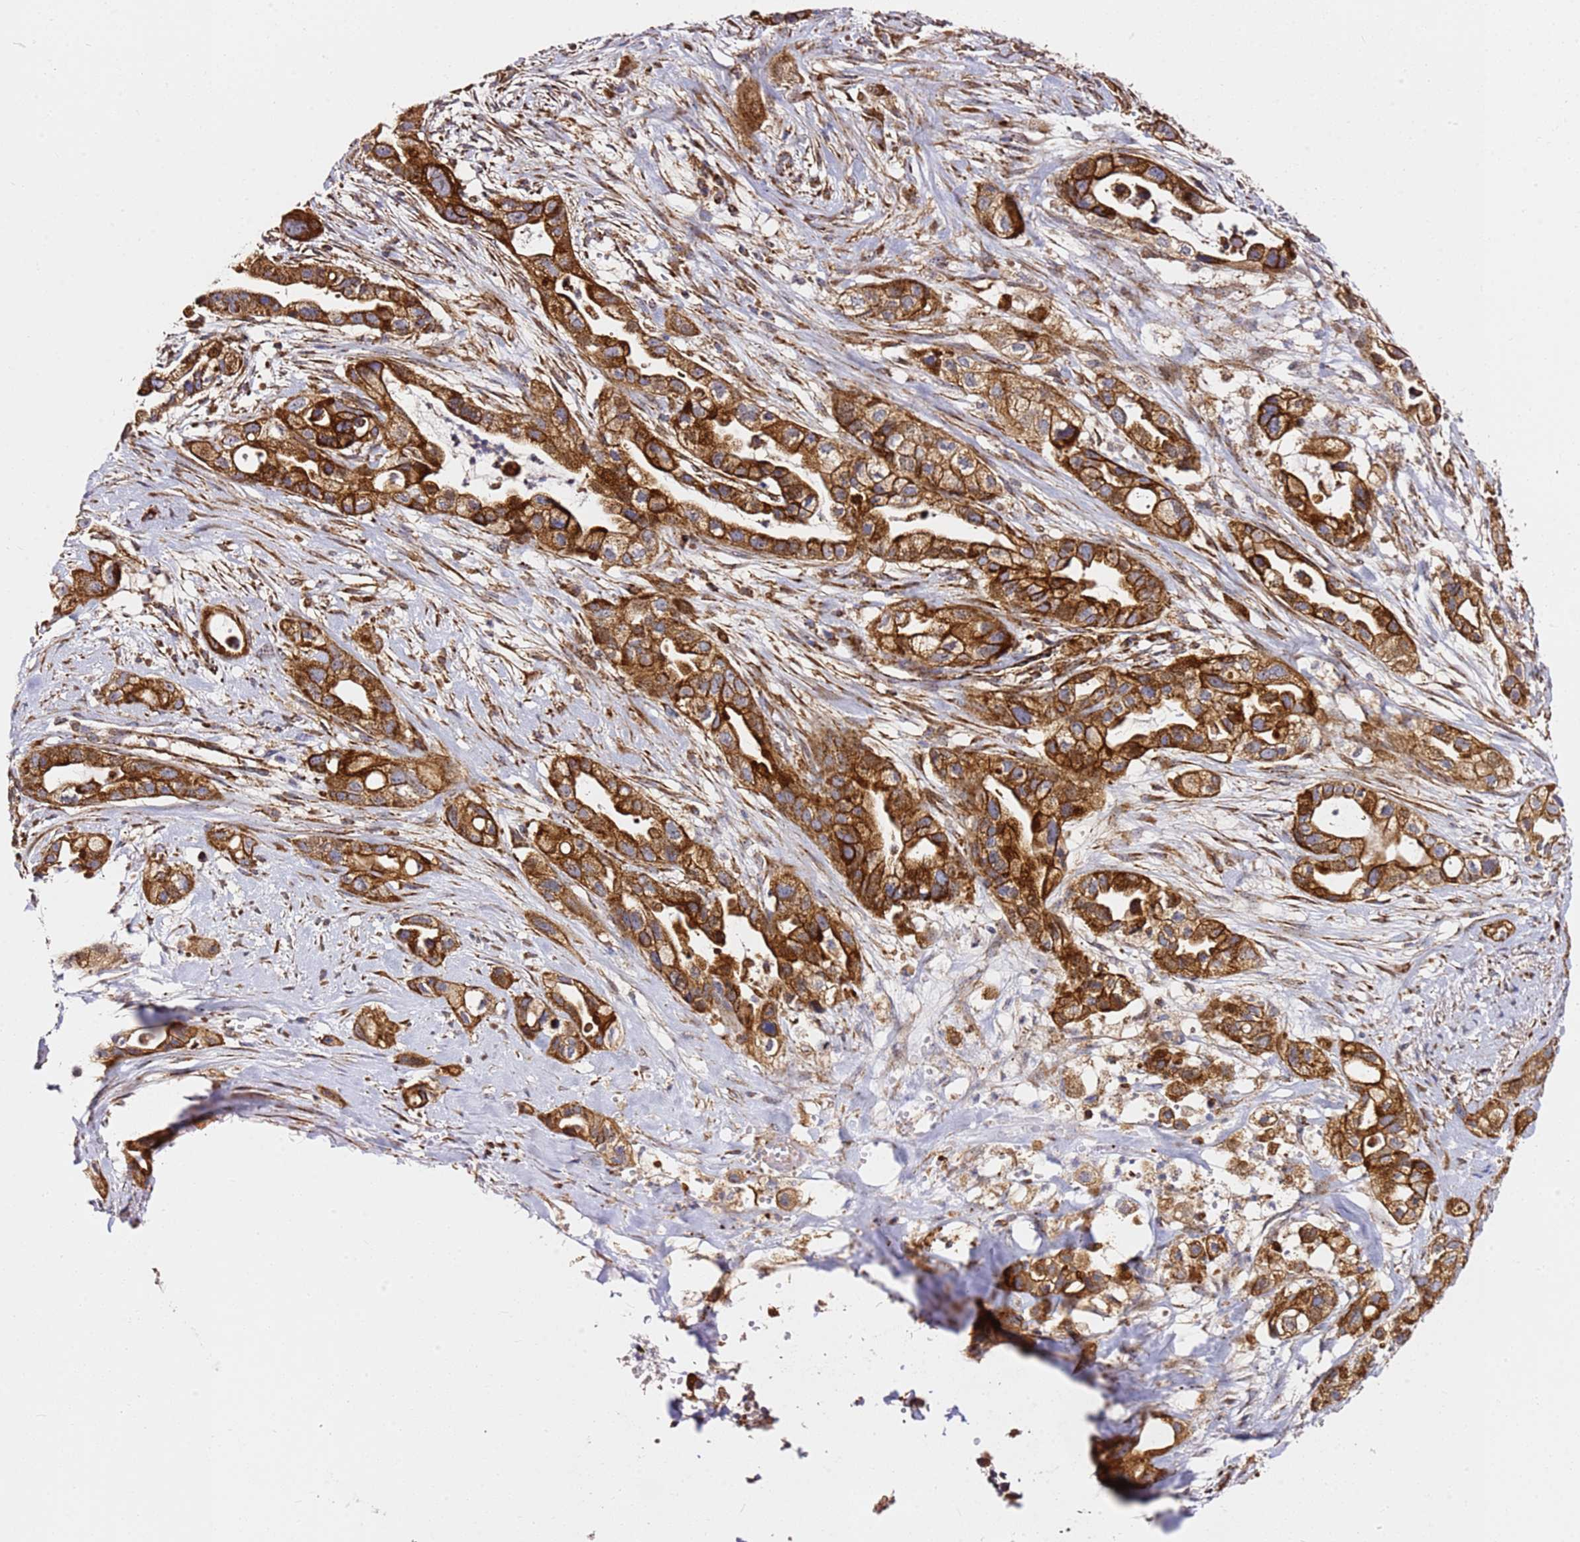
{"staining": {"intensity": "strong", "quantity": ">75%", "location": "cytoplasmic/membranous"}, "tissue": "pancreatic cancer", "cell_type": "Tumor cells", "image_type": "cancer", "snomed": [{"axis": "morphology", "description": "Adenocarcinoma, NOS"}, {"axis": "topography", "description": "Pancreas"}], "caption": "Protein expression analysis of pancreatic cancer (adenocarcinoma) shows strong cytoplasmic/membranous staining in about >75% of tumor cells. (Brightfield microscopy of DAB IHC at high magnification).", "gene": "NDUFA3", "patient": {"sex": "male", "age": 44}}